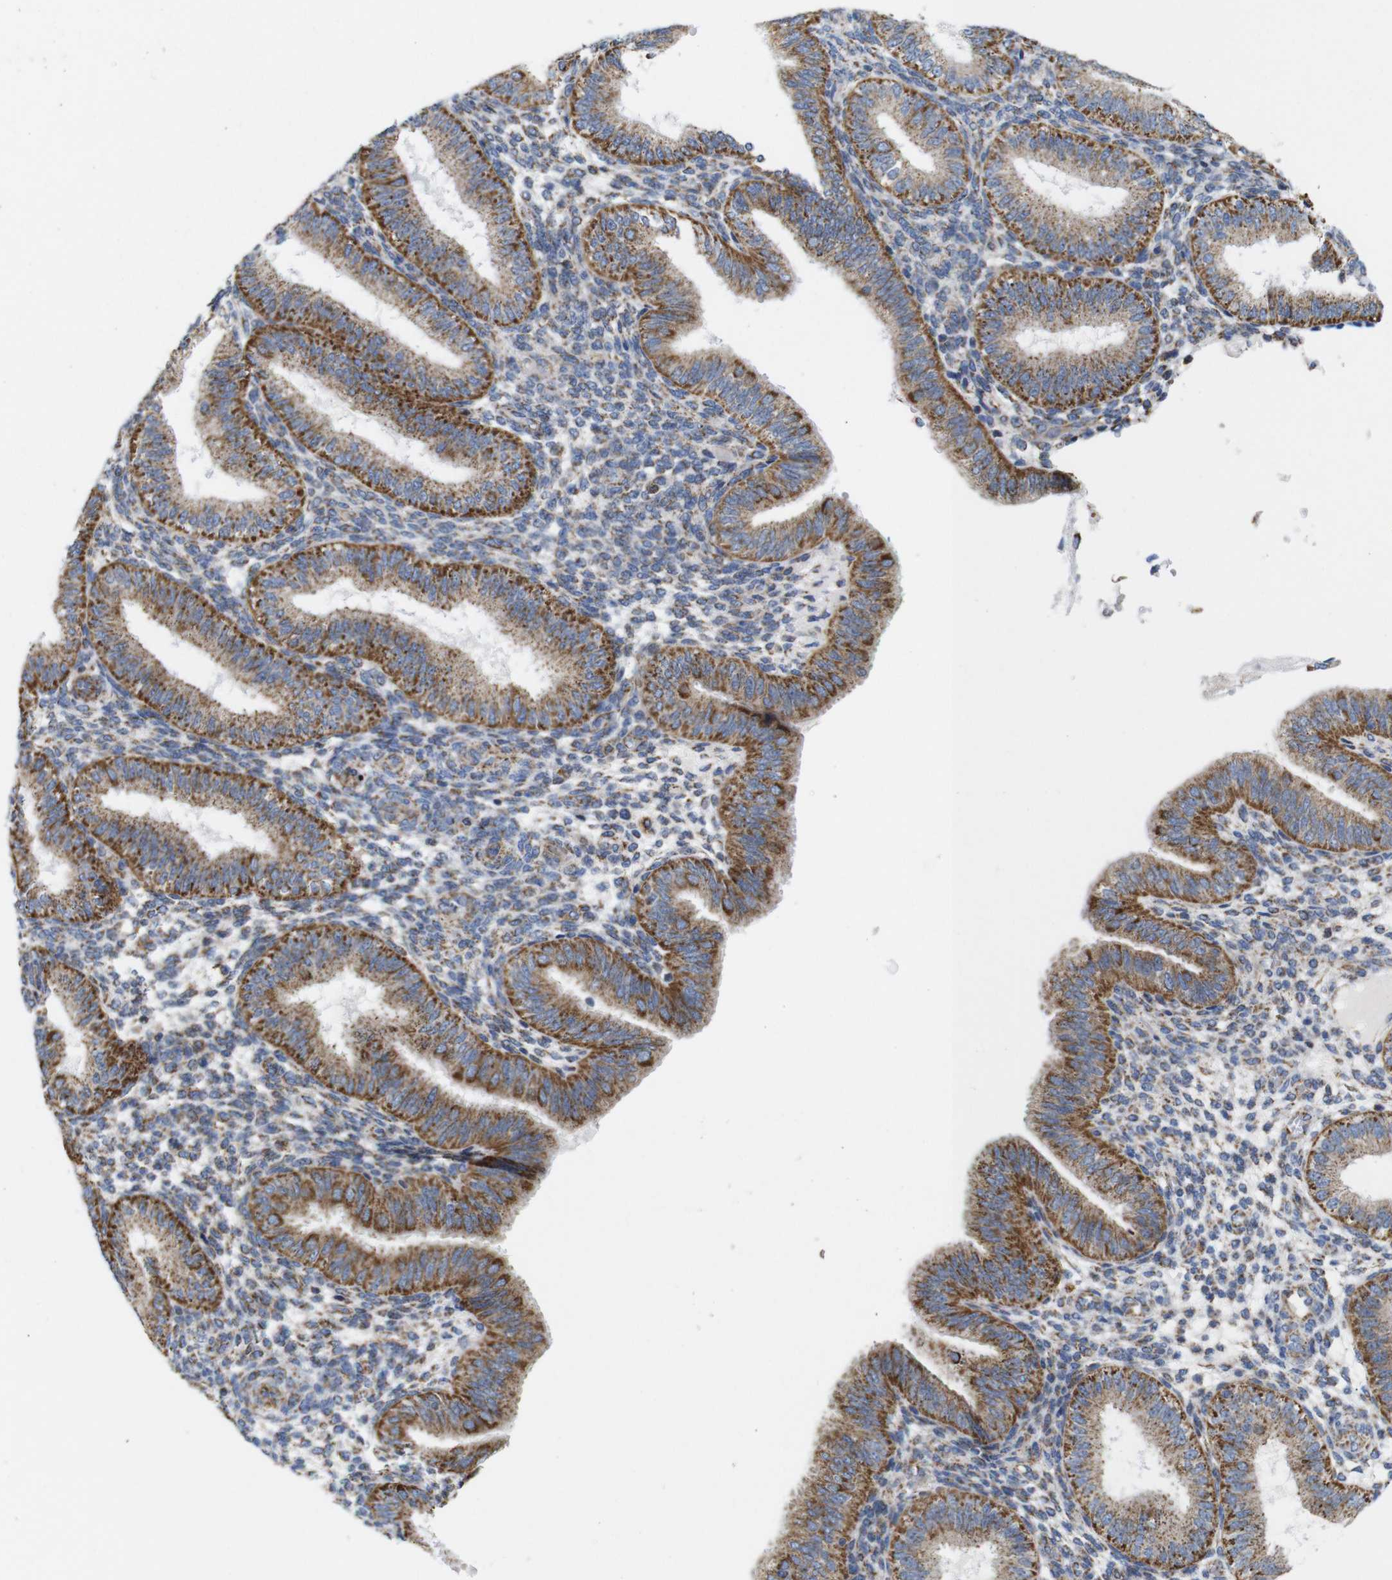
{"staining": {"intensity": "moderate", "quantity": "<25%", "location": "cytoplasmic/membranous"}, "tissue": "endometrium", "cell_type": "Cells in endometrial stroma", "image_type": "normal", "snomed": [{"axis": "morphology", "description": "Normal tissue, NOS"}, {"axis": "topography", "description": "Endometrium"}], "caption": "Protein expression analysis of normal endometrium shows moderate cytoplasmic/membranous staining in approximately <25% of cells in endometrial stroma.", "gene": "FAM171B", "patient": {"sex": "female", "age": 39}}